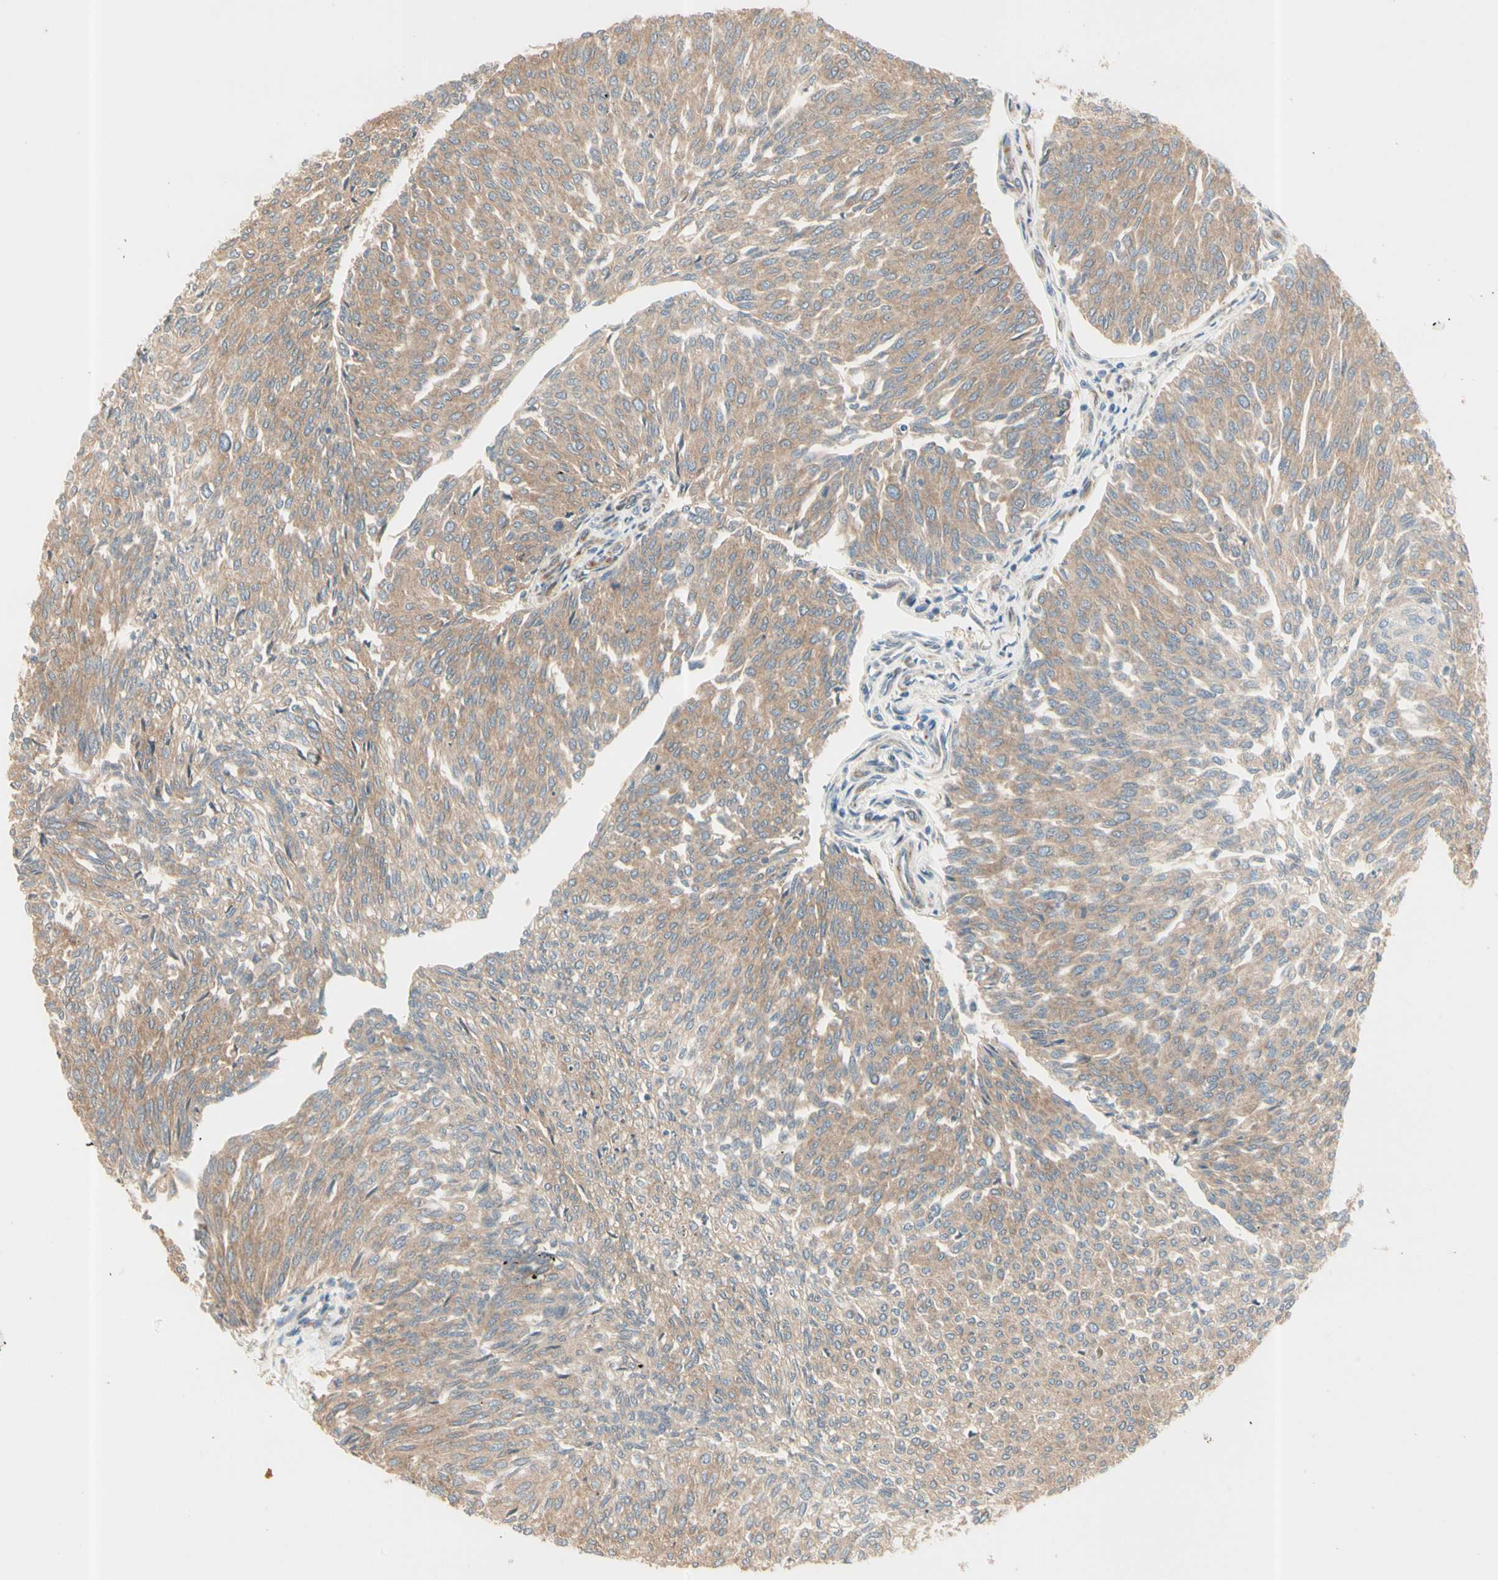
{"staining": {"intensity": "weak", "quantity": ">75%", "location": "cytoplasmic/membranous"}, "tissue": "urothelial cancer", "cell_type": "Tumor cells", "image_type": "cancer", "snomed": [{"axis": "morphology", "description": "Urothelial carcinoma, Low grade"}, {"axis": "topography", "description": "Urinary bladder"}], "caption": "High-magnification brightfield microscopy of urothelial cancer stained with DAB (3,3'-diaminobenzidine) (brown) and counterstained with hematoxylin (blue). tumor cells exhibit weak cytoplasmic/membranous staining is identified in approximately>75% of cells.", "gene": "IRAG1", "patient": {"sex": "female", "age": 79}}